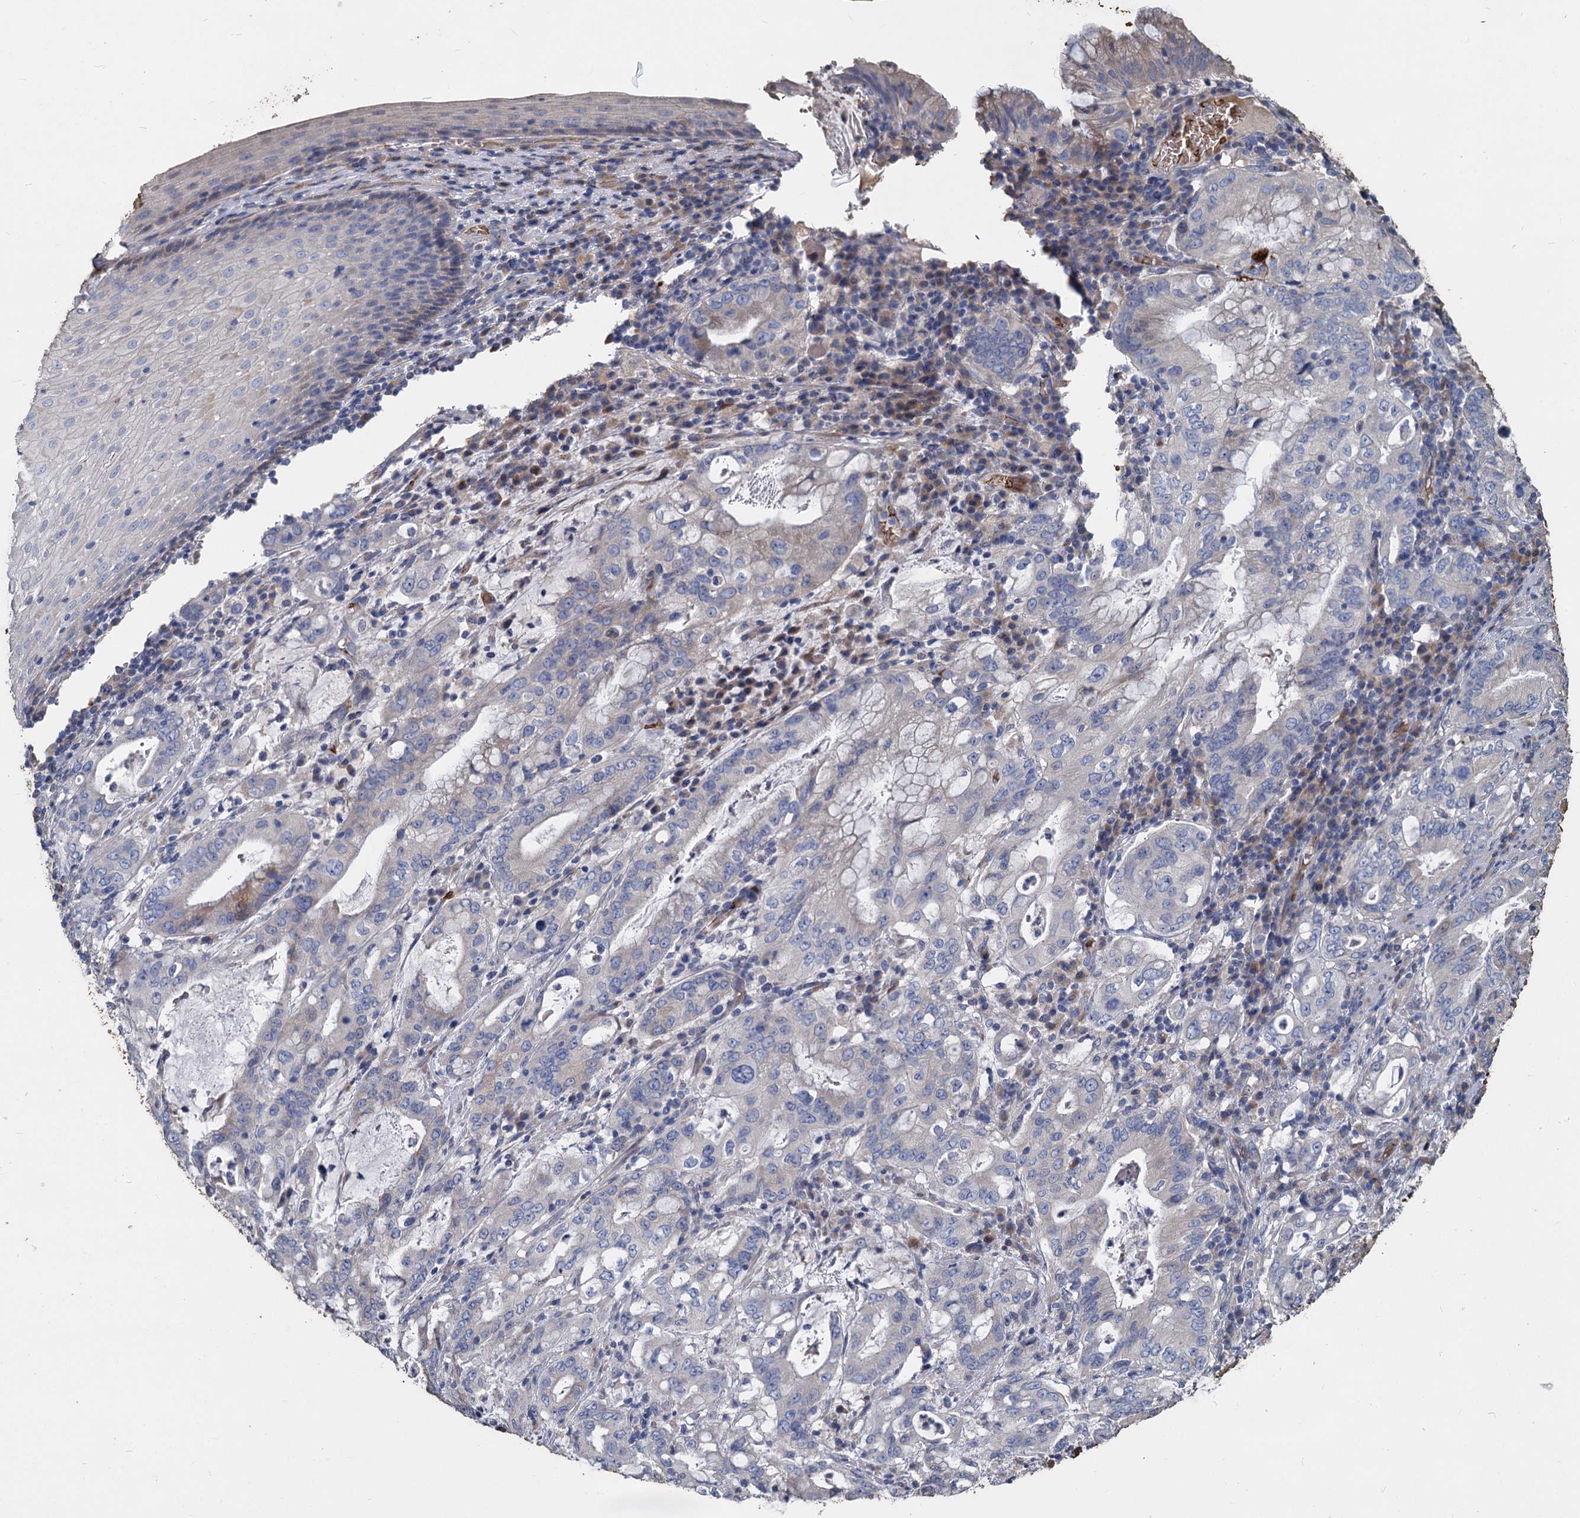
{"staining": {"intensity": "negative", "quantity": "none", "location": "none"}, "tissue": "stomach cancer", "cell_type": "Tumor cells", "image_type": "cancer", "snomed": [{"axis": "morphology", "description": "Normal tissue, NOS"}, {"axis": "morphology", "description": "Adenocarcinoma, NOS"}, {"axis": "topography", "description": "Esophagus"}, {"axis": "topography", "description": "Stomach, upper"}, {"axis": "topography", "description": "Peripheral nerve tissue"}], "caption": "Image shows no significant protein expression in tumor cells of stomach cancer (adenocarcinoma).", "gene": "TCTN2", "patient": {"sex": "male", "age": 62}}